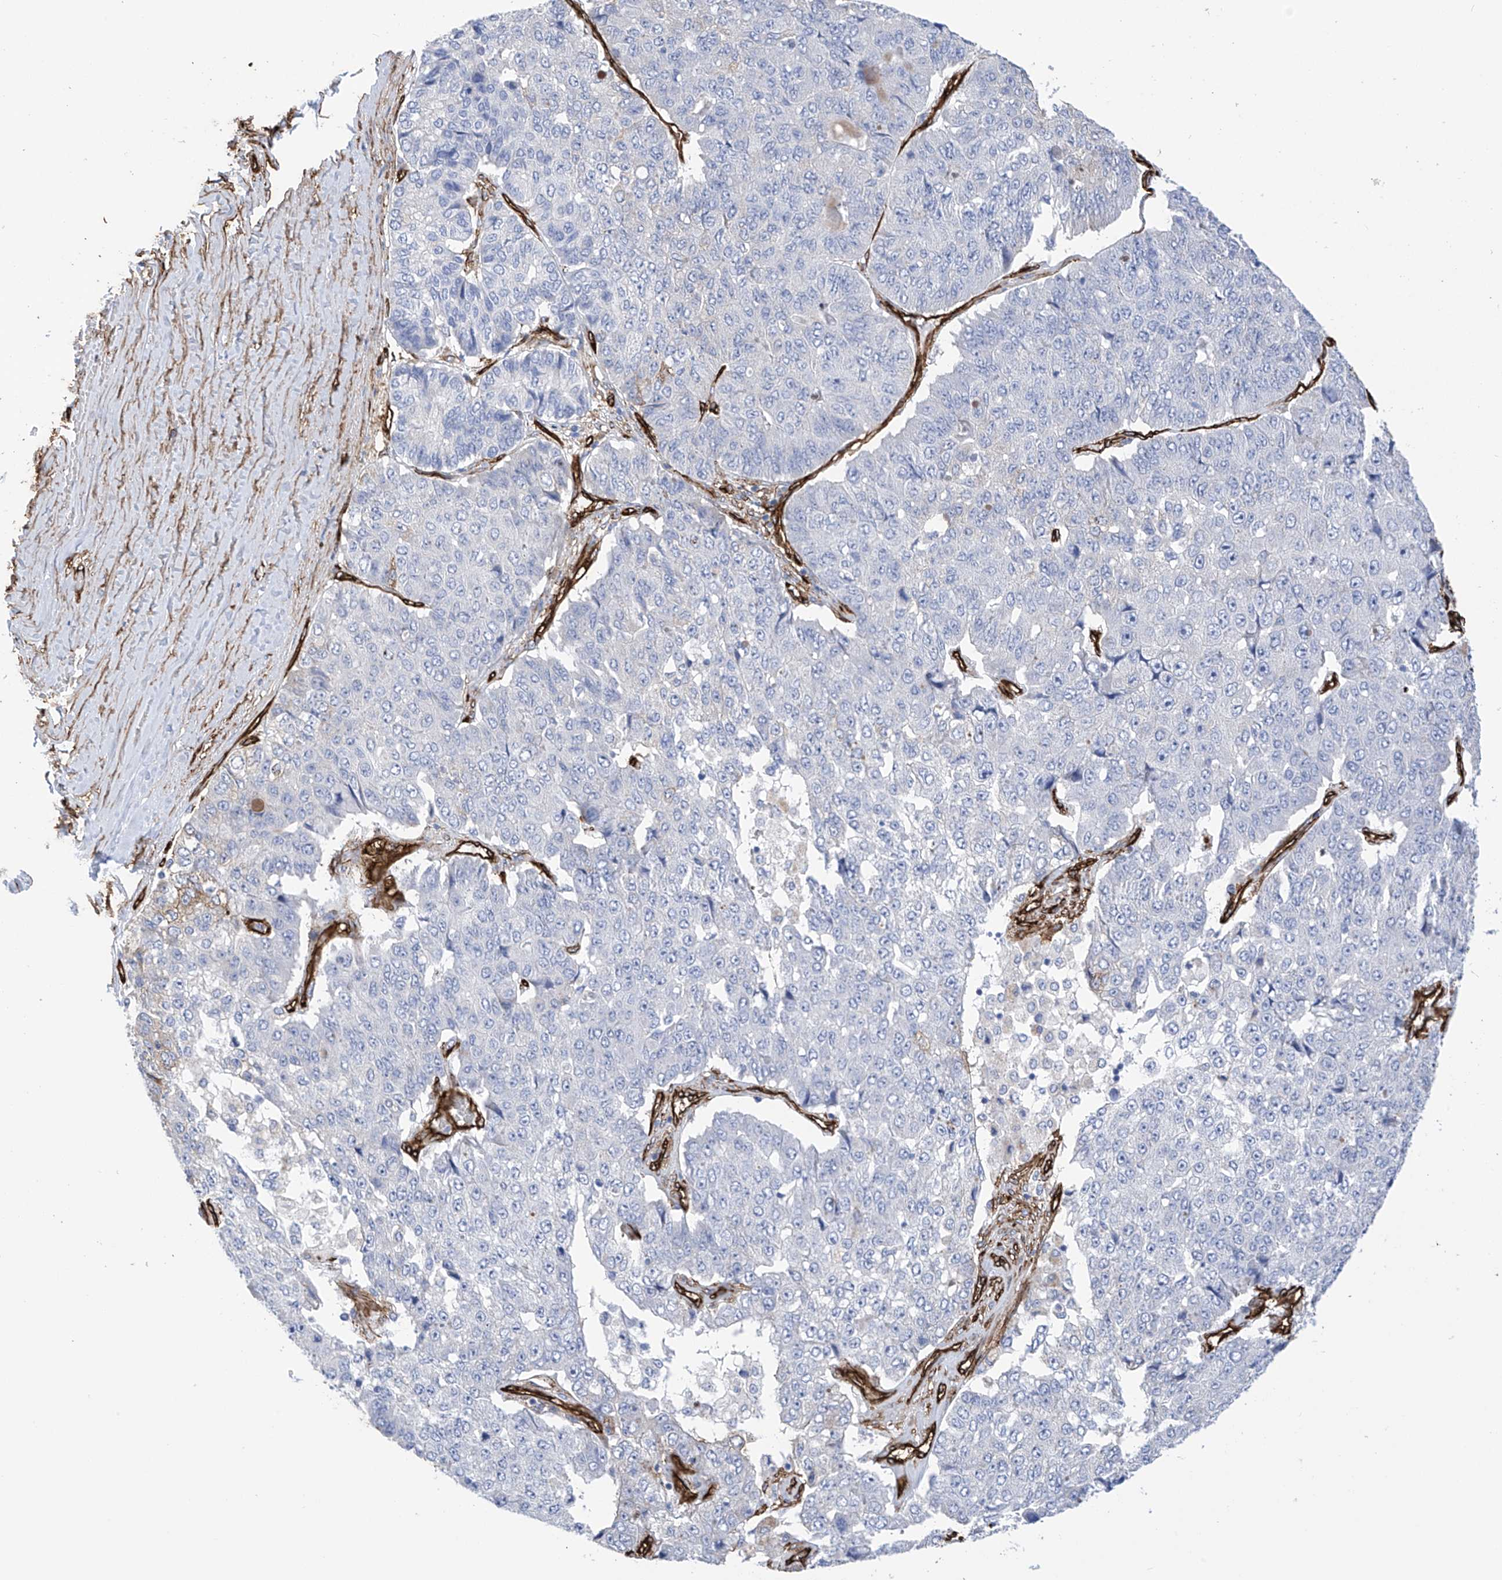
{"staining": {"intensity": "negative", "quantity": "none", "location": "none"}, "tissue": "pancreatic cancer", "cell_type": "Tumor cells", "image_type": "cancer", "snomed": [{"axis": "morphology", "description": "Adenocarcinoma, NOS"}, {"axis": "topography", "description": "Pancreas"}], "caption": "High magnification brightfield microscopy of pancreatic cancer (adenocarcinoma) stained with DAB (3,3'-diaminobenzidine) (brown) and counterstained with hematoxylin (blue): tumor cells show no significant positivity.", "gene": "UBTD1", "patient": {"sex": "male", "age": 50}}